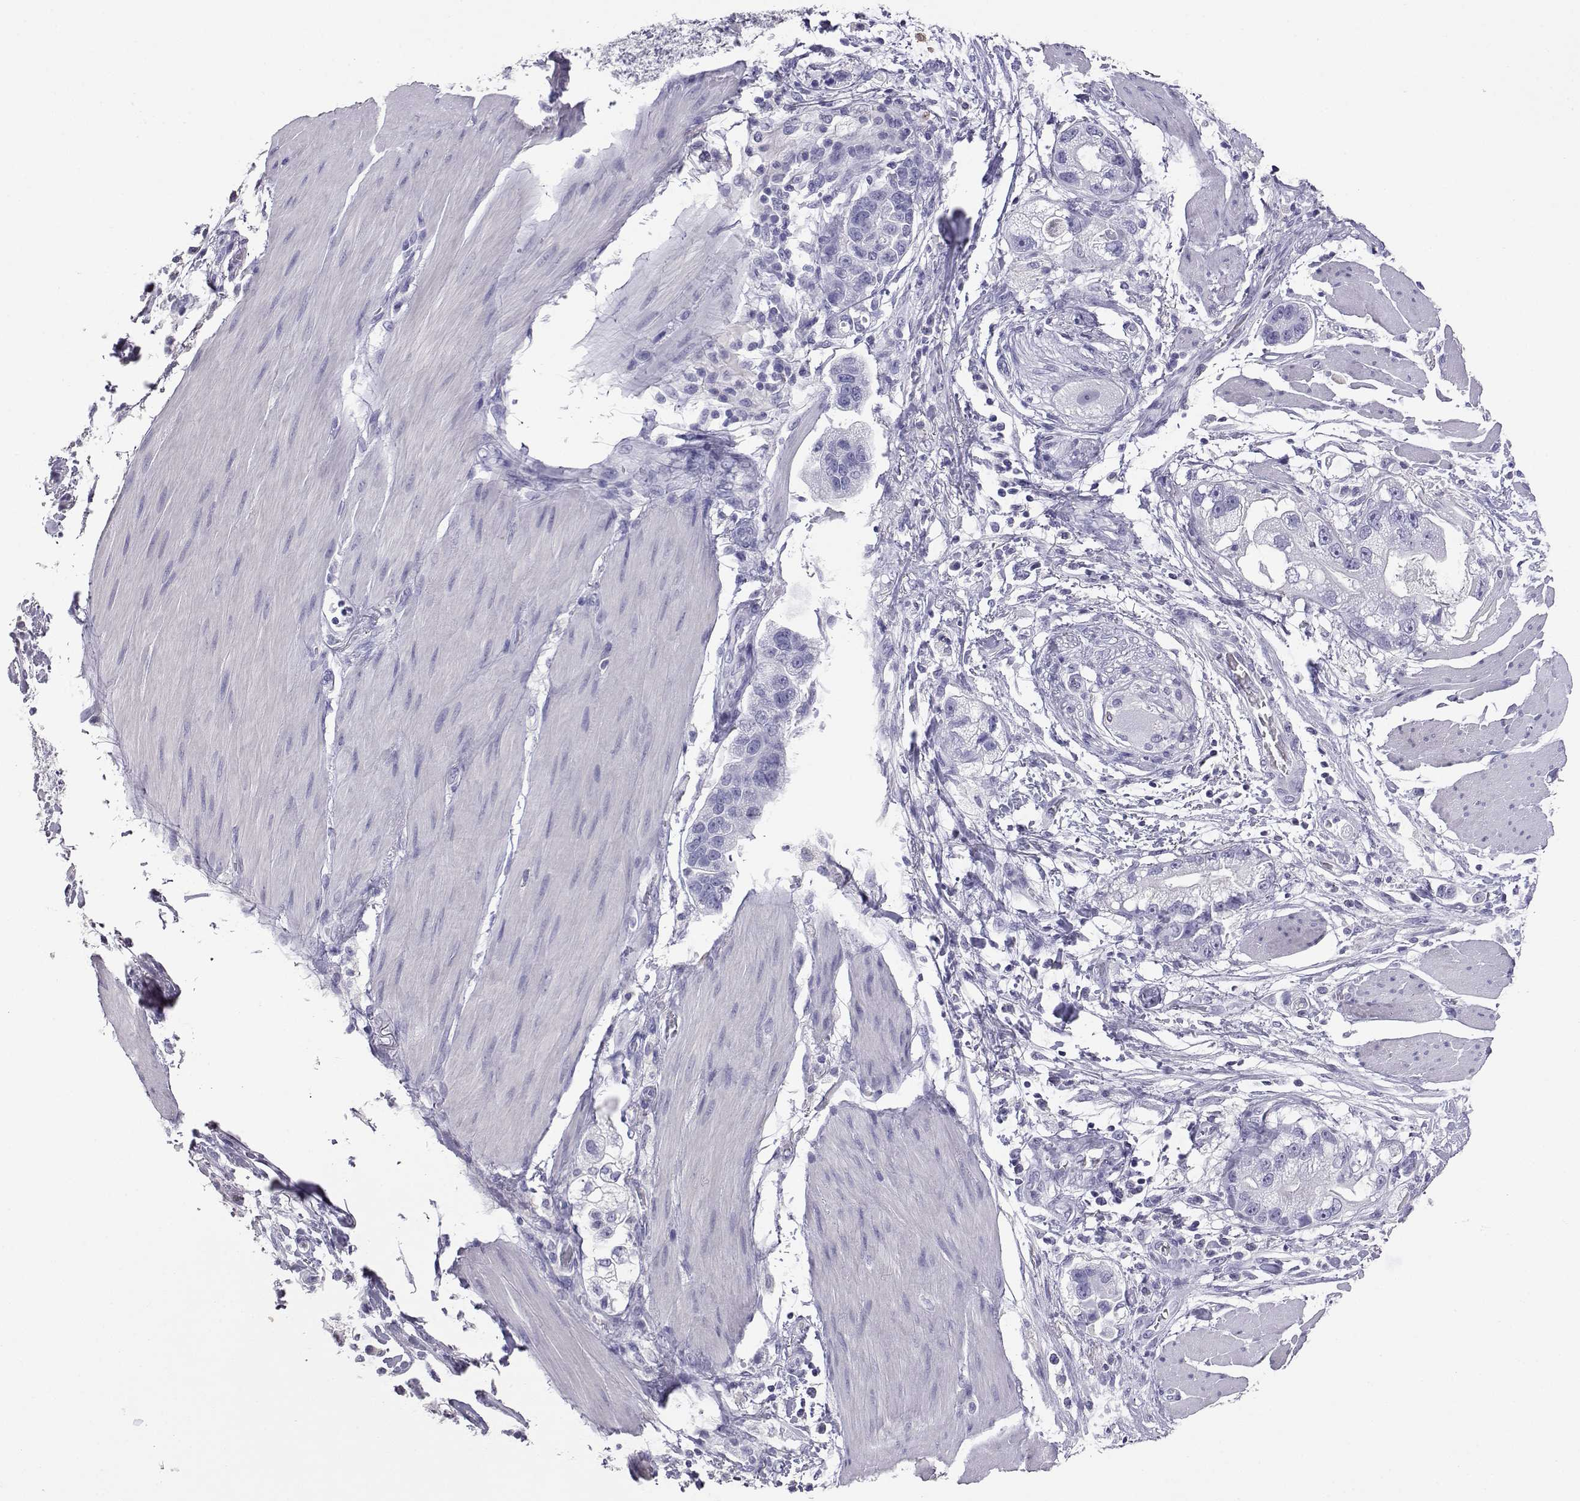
{"staining": {"intensity": "negative", "quantity": "none", "location": "none"}, "tissue": "stomach cancer", "cell_type": "Tumor cells", "image_type": "cancer", "snomed": [{"axis": "morphology", "description": "Adenocarcinoma, NOS"}, {"axis": "topography", "description": "Stomach"}], "caption": "The histopathology image reveals no staining of tumor cells in stomach adenocarcinoma. The staining is performed using DAB brown chromogen with nuclei counter-stained in using hematoxylin.", "gene": "AKR1B1", "patient": {"sex": "male", "age": 59}}